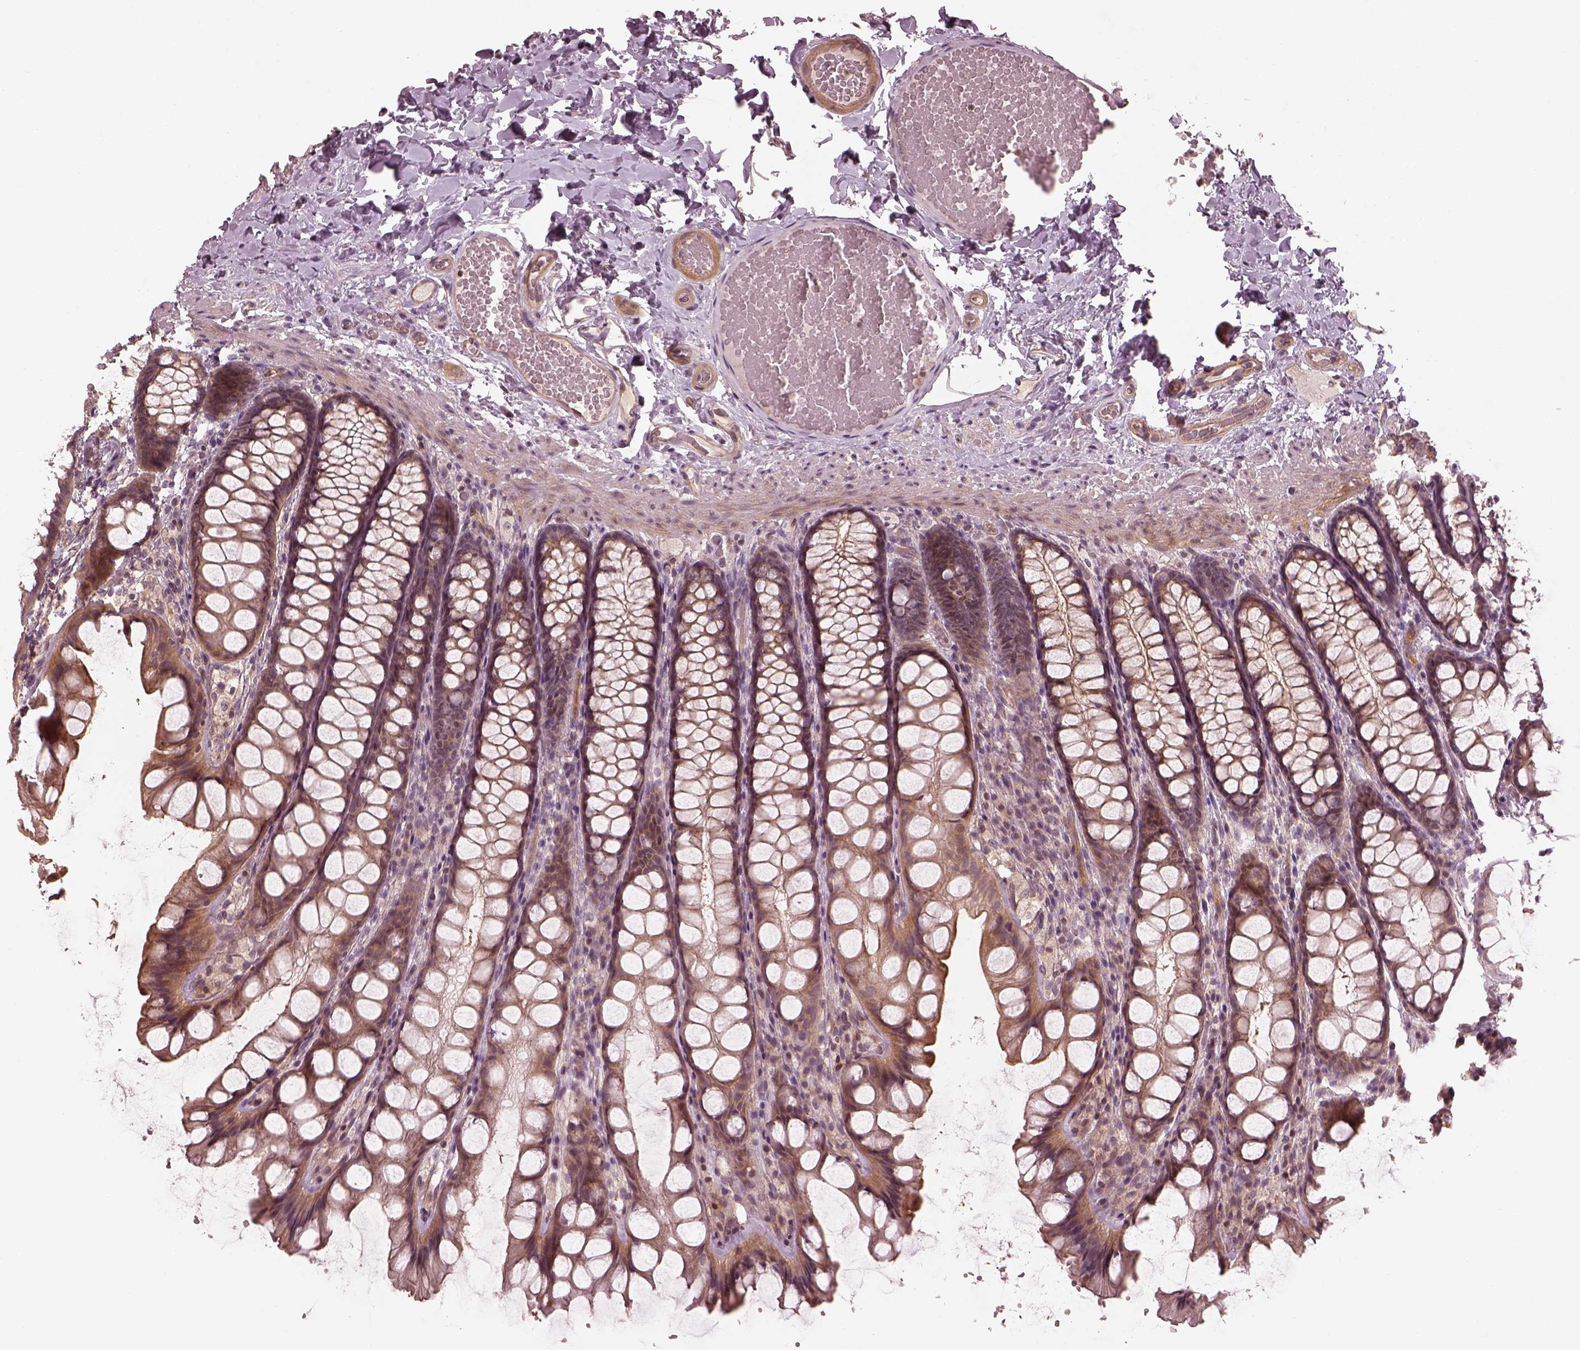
{"staining": {"intensity": "weak", "quantity": ">75%", "location": "cytoplasmic/membranous"}, "tissue": "colon", "cell_type": "Endothelial cells", "image_type": "normal", "snomed": [{"axis": "morphology", "description": "Normal tissue, NOS"}, {"axis": "topography", "description": "Colon"}], "caption": "Protein analysis of unremarkable colon shows weak cytoplasmic/membranous positivity in about >75% of endothelial cells.", "gene": "FAM107B", "patient": {"sex": "male", "age": 47}}